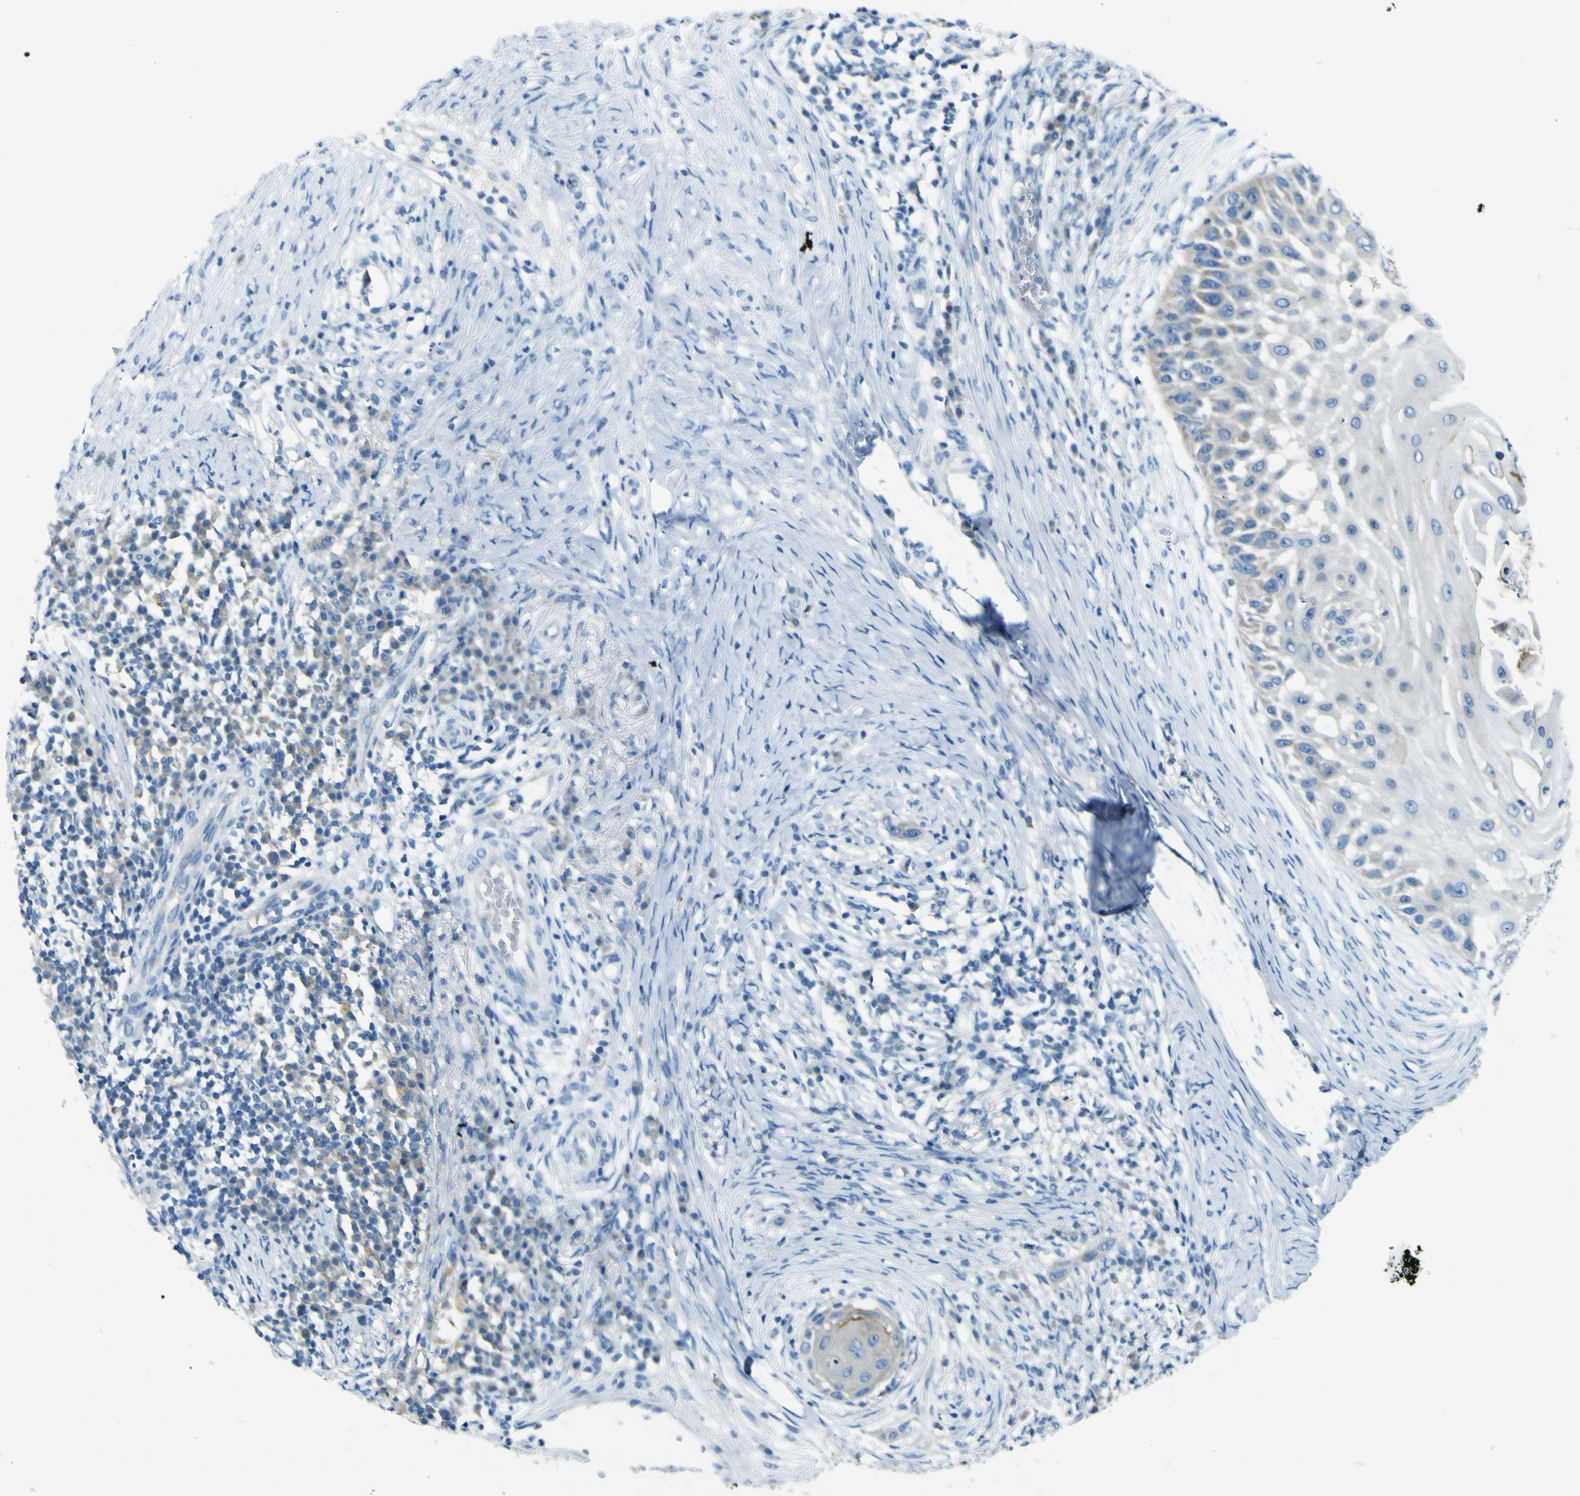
{"staining": {"intensity": "negative", "quantity": "none", "location": "none"}, "tissue": "skin cancer", "cell_type": "Tumor cells", "image_type": "cancer", "snomed": [{"axis": "morphology", "description": "Squamous cell carcinoma, NOS"}, {"axis": "topography", "description": "Skin"}], "caption": "This micrograph is of skin cancer (squamous cell carcinoma) stained with immunohistochemistry to label a protein in brown with the nuclei are counter-stained blue. There is no expression in tumor cells. (DAB (3,3'-diaminobenzidine) immunohistochemistry (IHC), high magnification).", "gene": "SORCS1", "patient": {"sex": "female", "age": 44}}